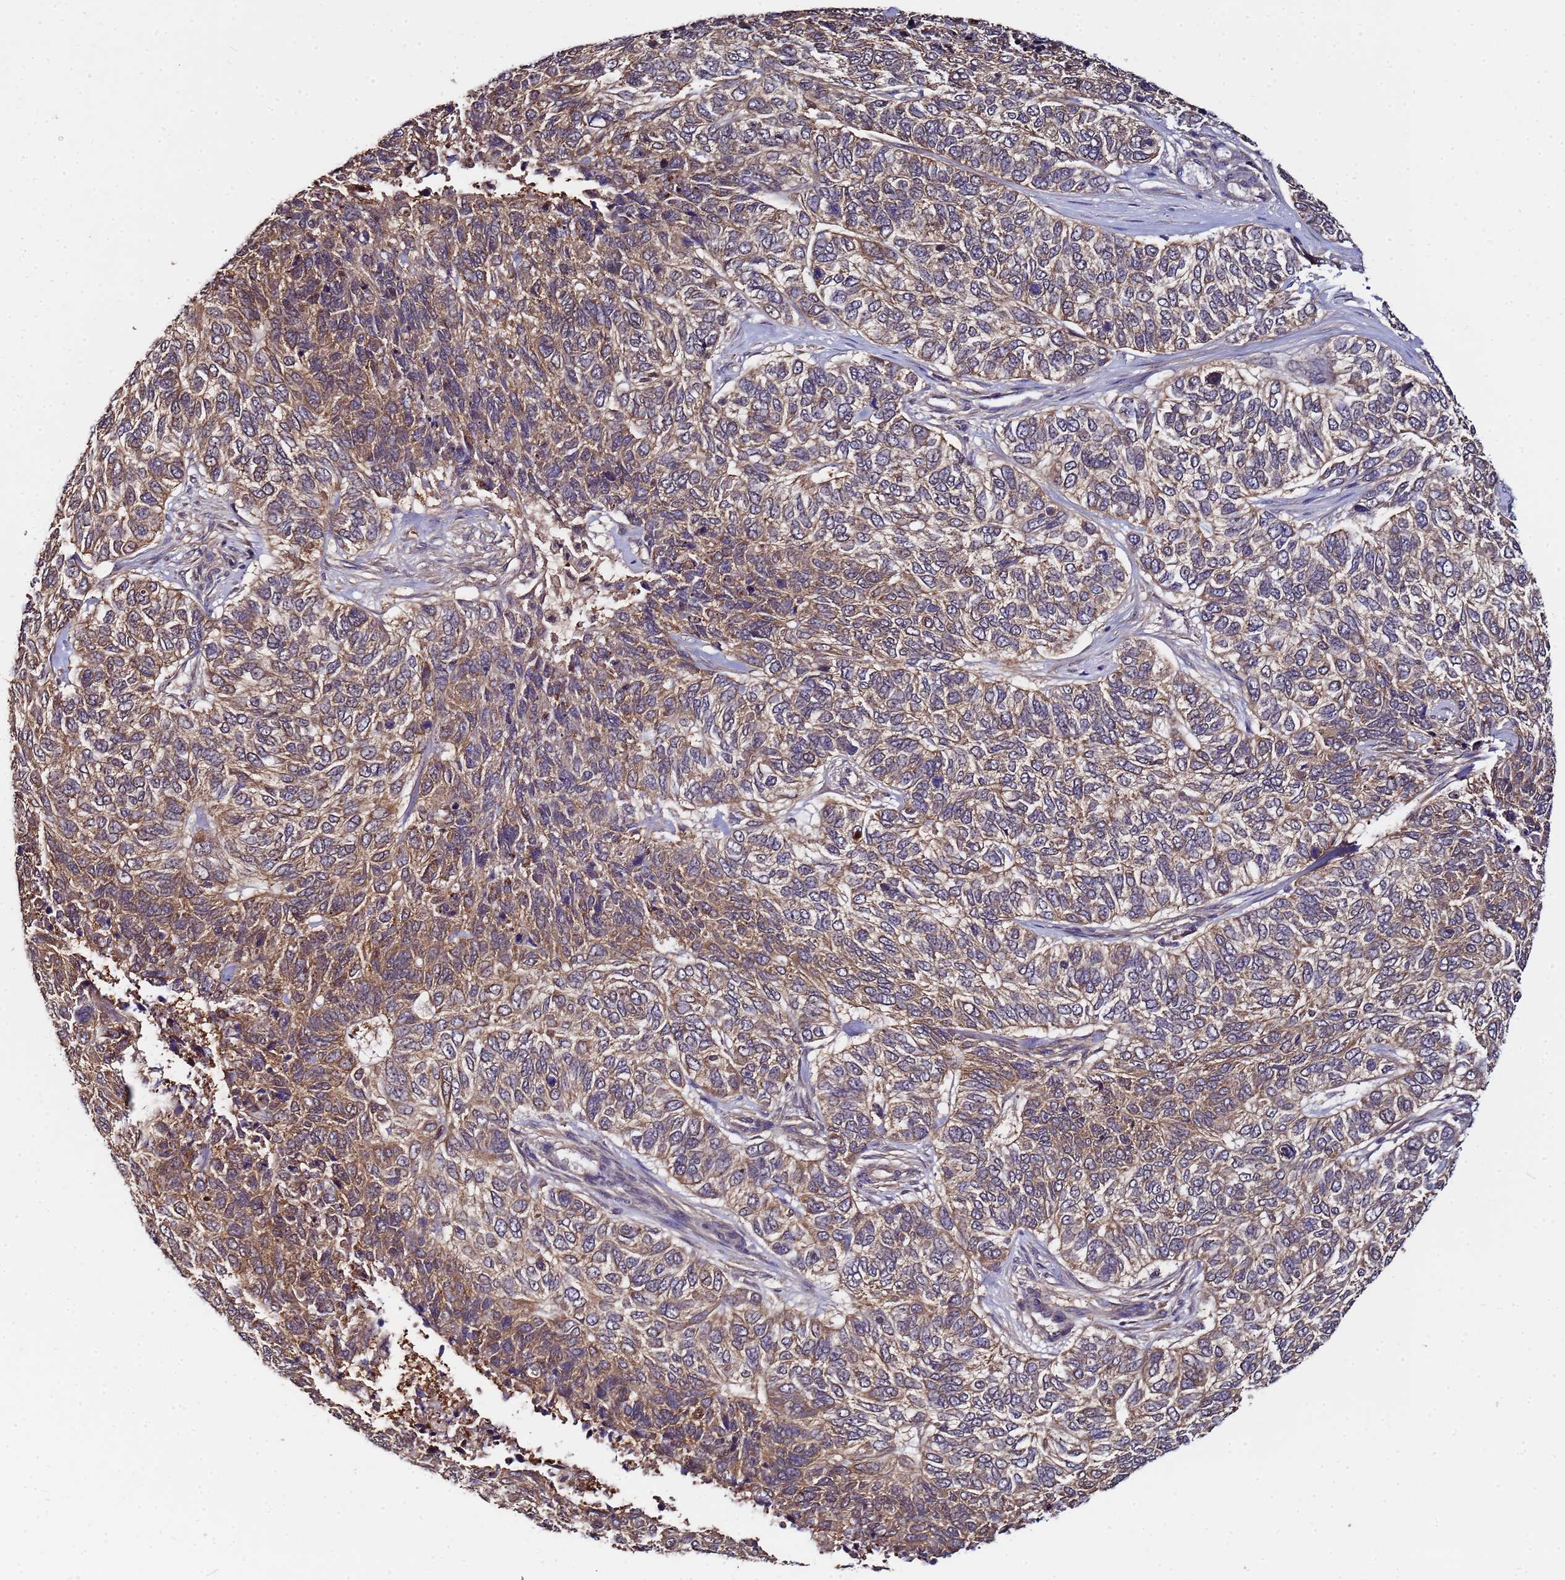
{"staining": {"intensity": "weak", "quantity": ">75%", "location": "cytoplasmic/membranous"}, "tissue": "skin cancer", "cell_type": "Tumor cells", "image_type": "cancer", "snomed": [{"axis": "morphology", "description": "Basal cell carcinoma"}, {"axis": "topography", "description": "Skin"}], "caption": "Weak cytoplasmic/membranous positivity is appreciated in about >75% of tumor cells in basal cell carcinoma (skin).", "gene": "NAXE", "patient": {"sex": "female", "age": 65}}